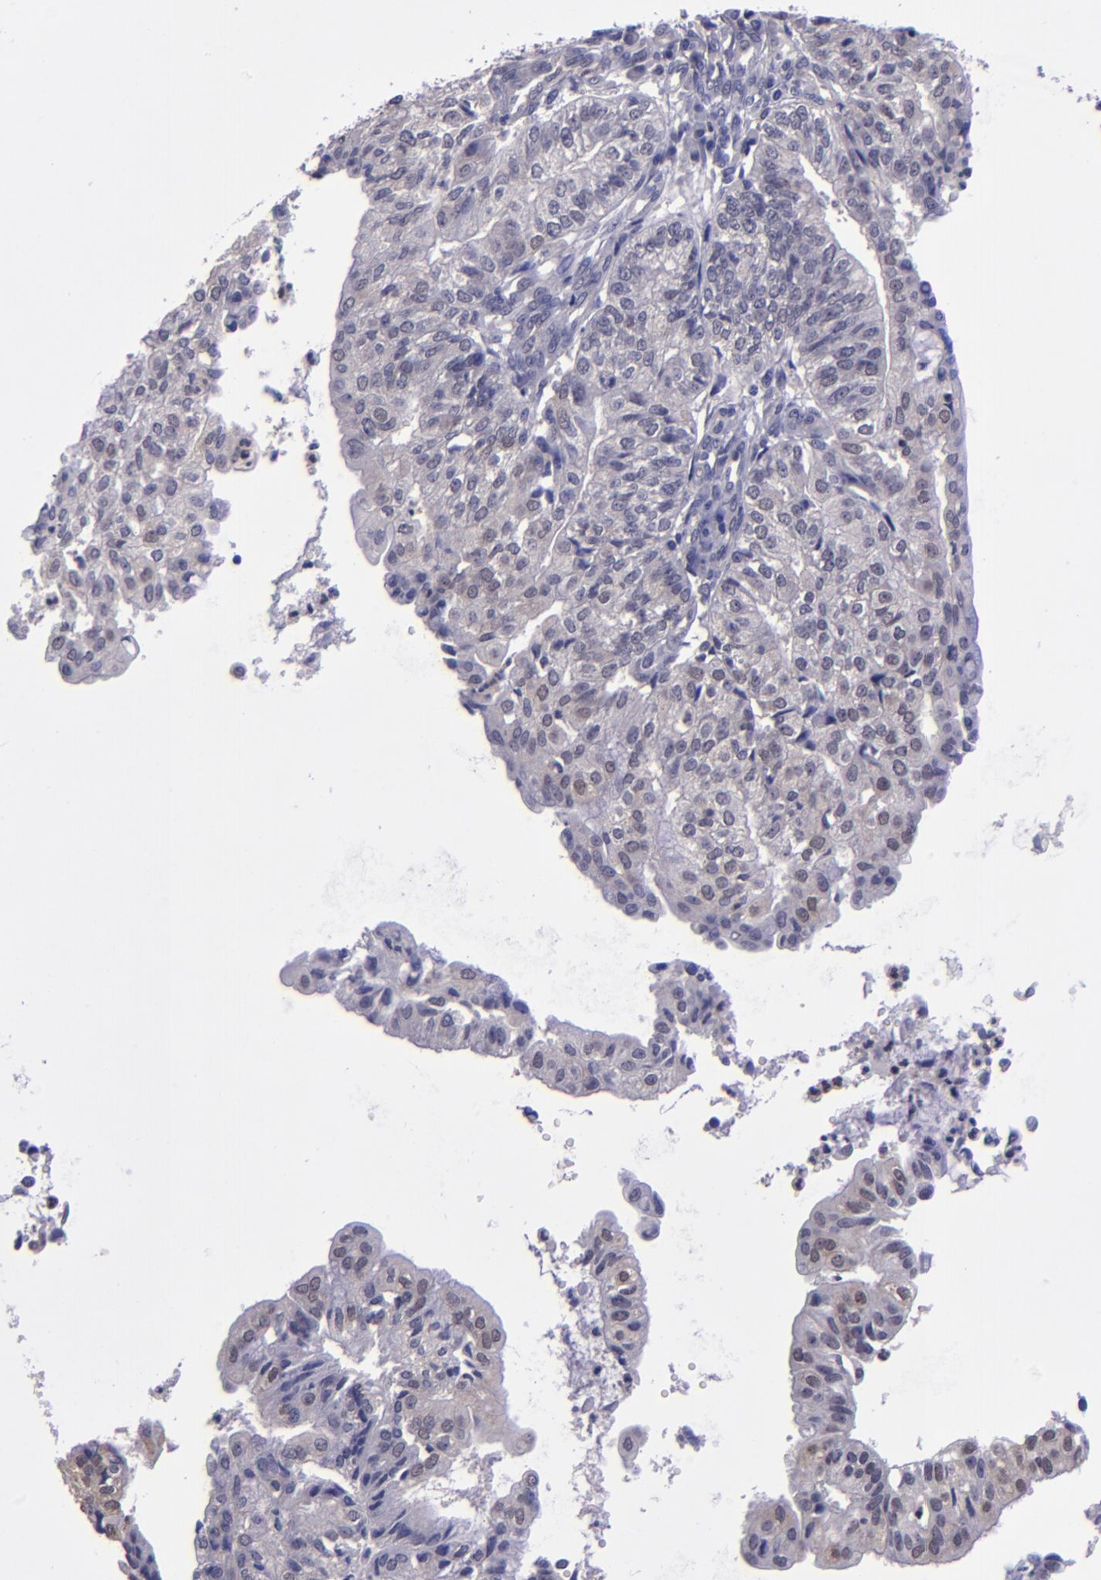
{"staining": {"intensity": "negative", "quantity": "none", "location": "none"}, "tissue": "endometrial cancer", "cell_type": "Tumor cells", "image_type": "cancer", "snomed": [{"axis": "morphology", "description": "Adenocarcinoma, NOS"}, {"axis": "topography", "description": "Endometrium"}], "caption": "DAB immunohistochemical staining of human adenocarcinoma (endometrial) exhibits no significant expression in tumor cells.", "gene": "CEBPE", "patient": {"sex": "female", "age": 59}}